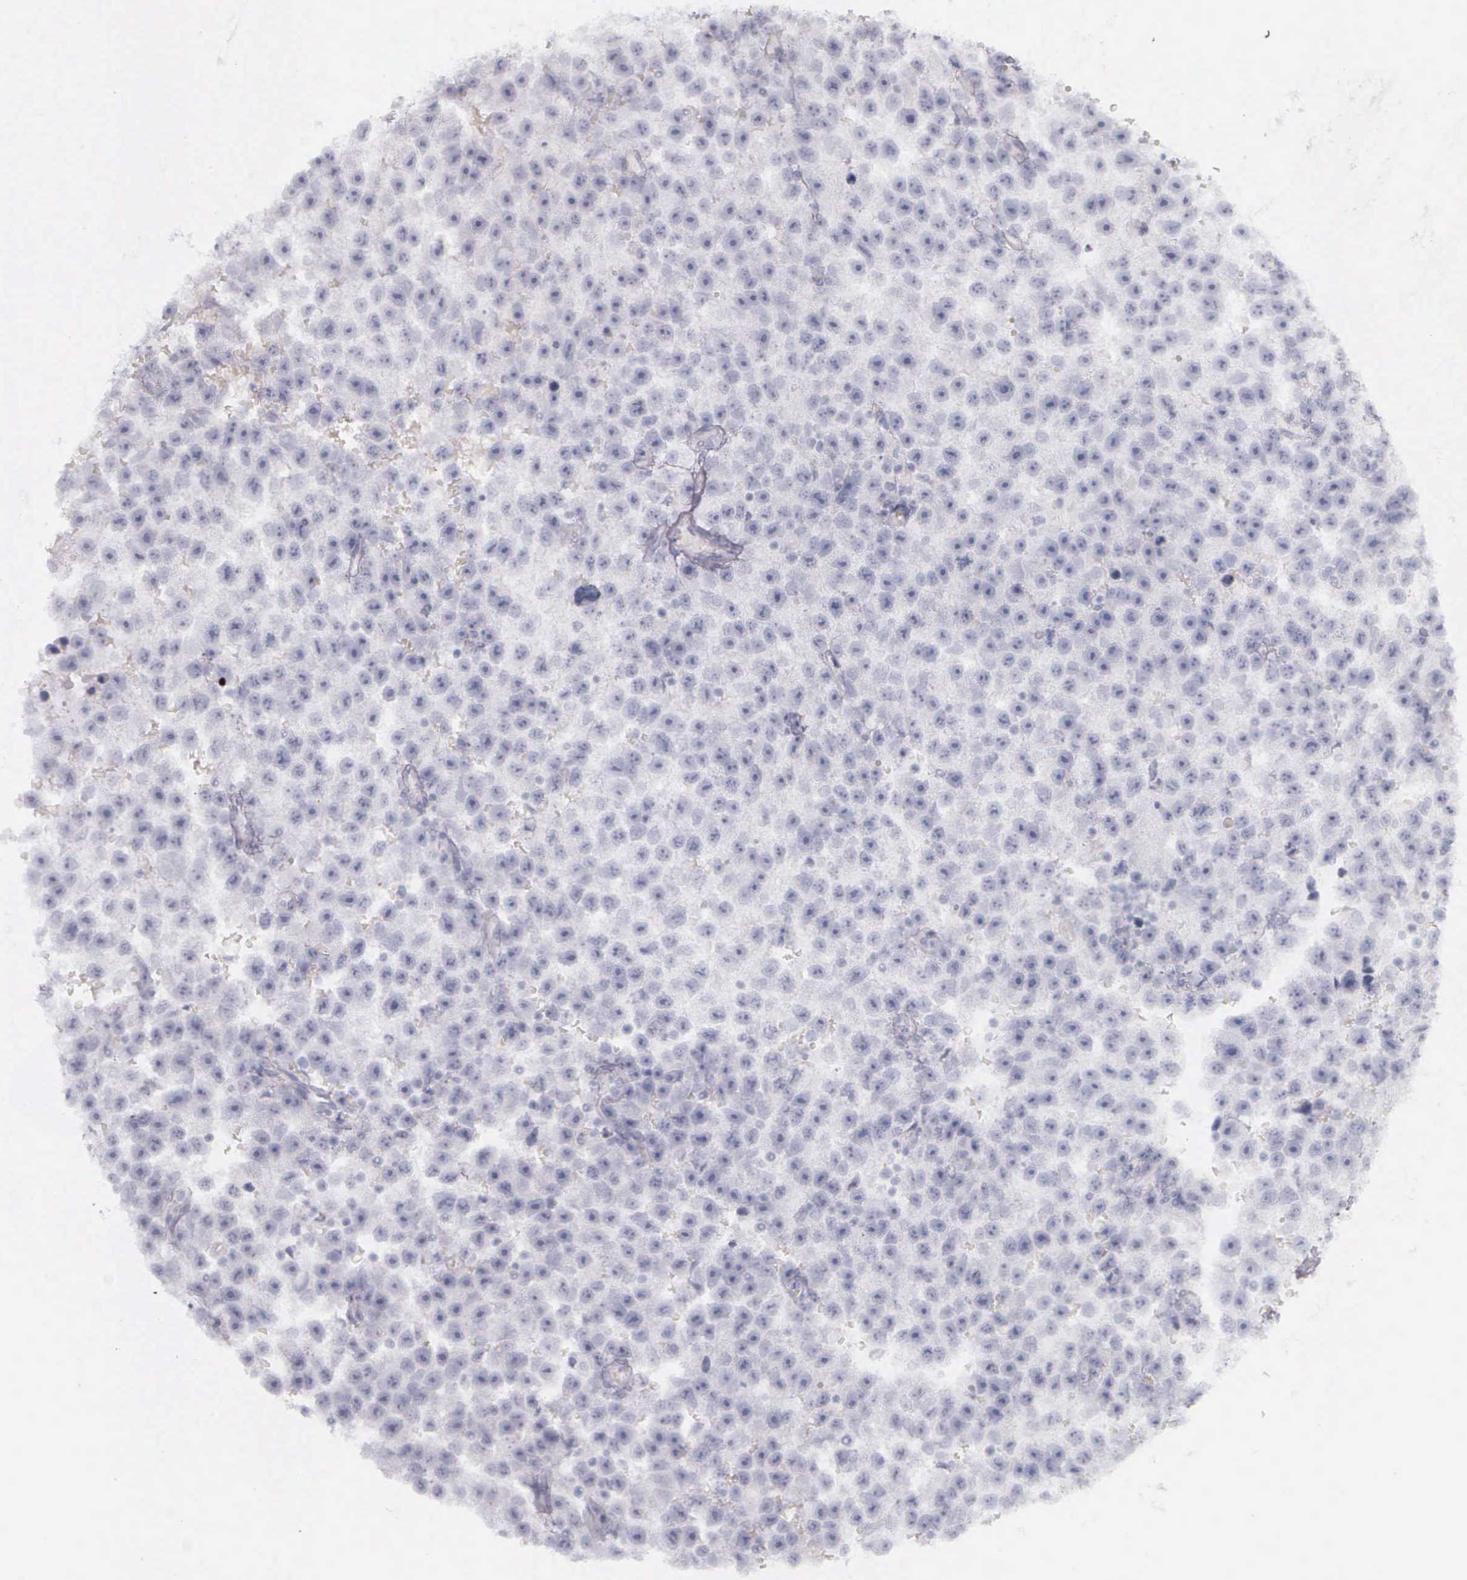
{"staining": {"intensity": "negative", "quantity": "none", "location": "none"}, "tissue": "testis cancer", "cell_type": "Tumor cells", "image_type": "cancer", "snomed": [{"axis": "morphology", "description": "Seminoma, NOS"}, {"axis": "topography", "description": "Testis"}], "caption": "Testis cancer (seminoma) was stained to show a protein in brown. There is no significant positivity in tumor cells.", "gene": "KRT14", "patient": {"sex": "male", "age": 33}}